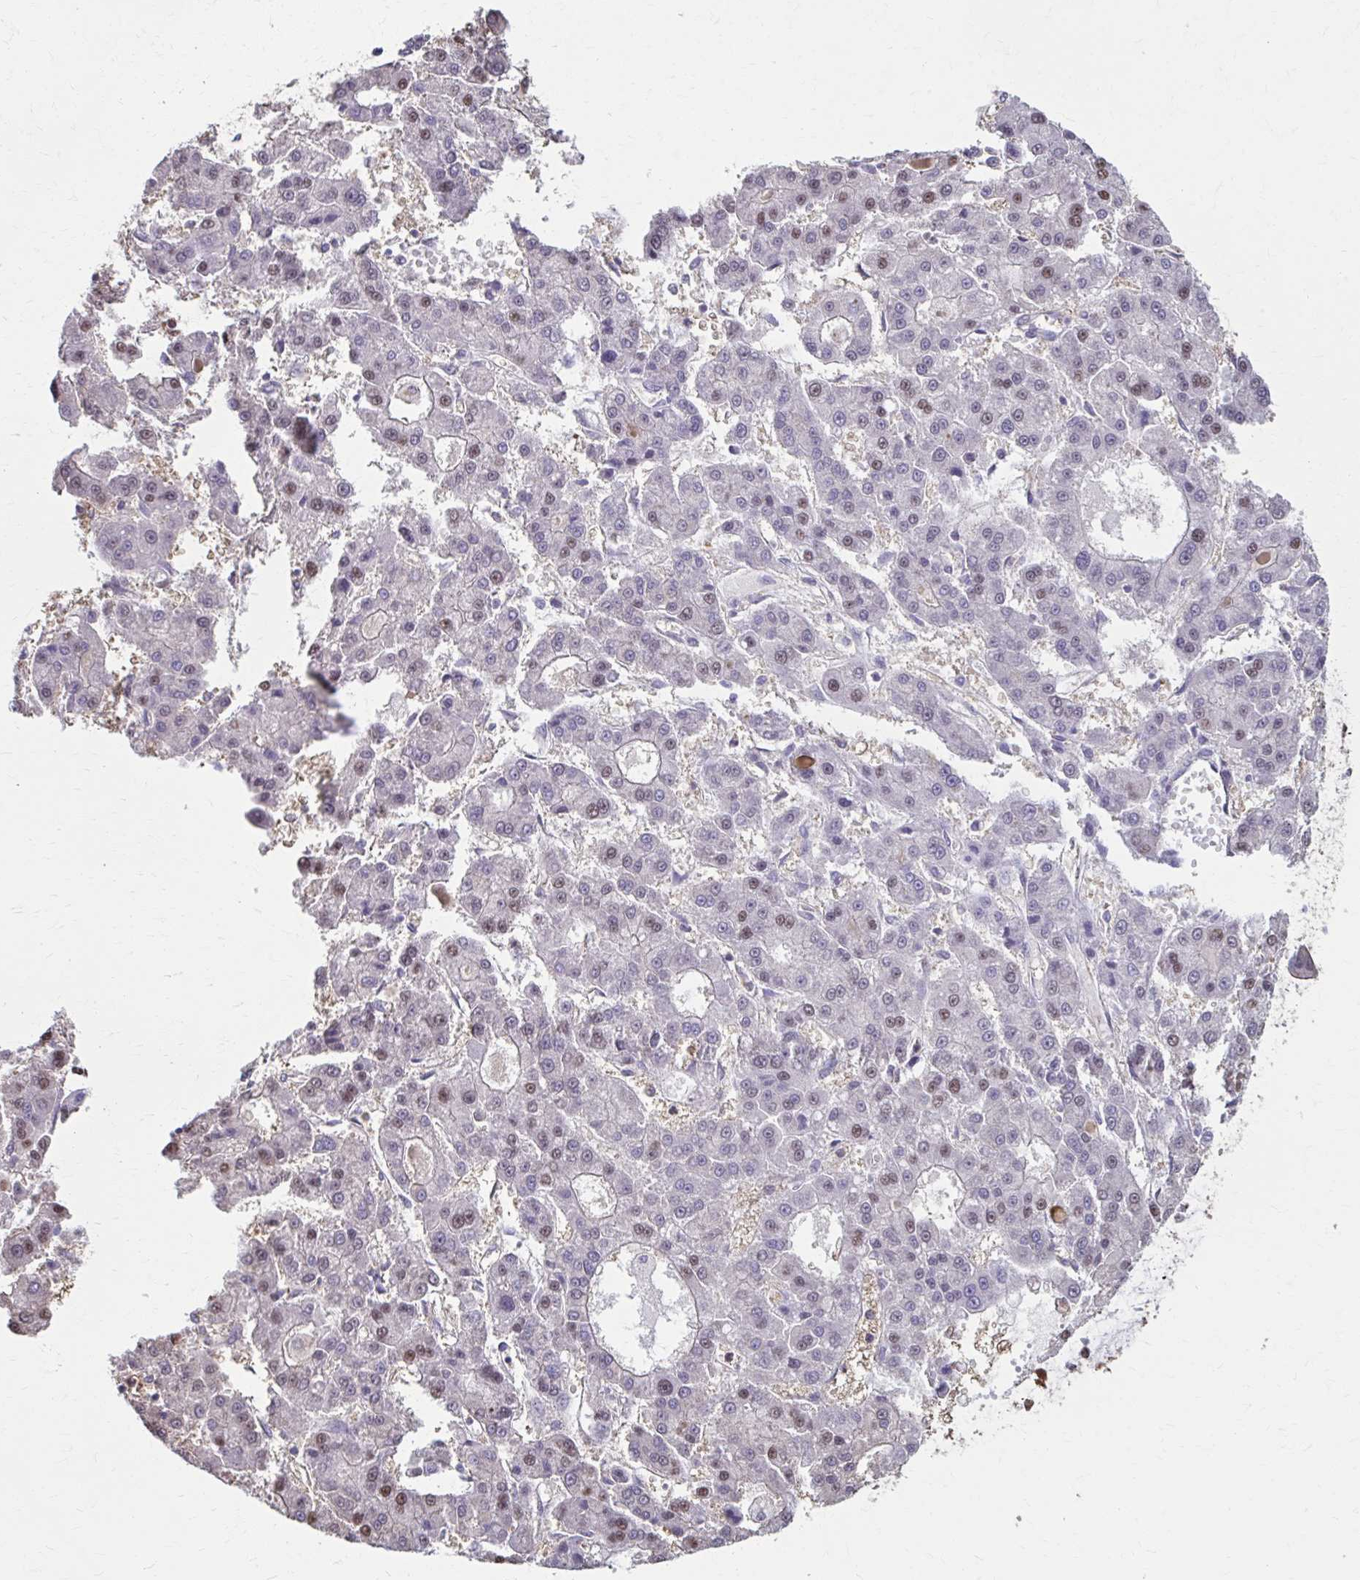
{"staining": {"intensity": "moderate", "quantity": "<25%", "location": "nuclear"}, "tissue": "liver cancer", "cell_type": "Tumor cells", "image_type": "cancer", "snomed": [{"axis": "morphology", "description": "Carcinoma, Hepatocellular, NOS"}, {"axis": "topography", "description": "Liver"}], "caption": "Moderate nuclear protein expression is seen in about <25% of tumor cells in liver cancer. Using DAB (3,3'-diaminobenzidine) (brown) and hematoxylin (blue) stains, captured at high magnification using brightfield microscopy.", "gene": "ING4", "patient": {"sex": "male", "age": 70}}